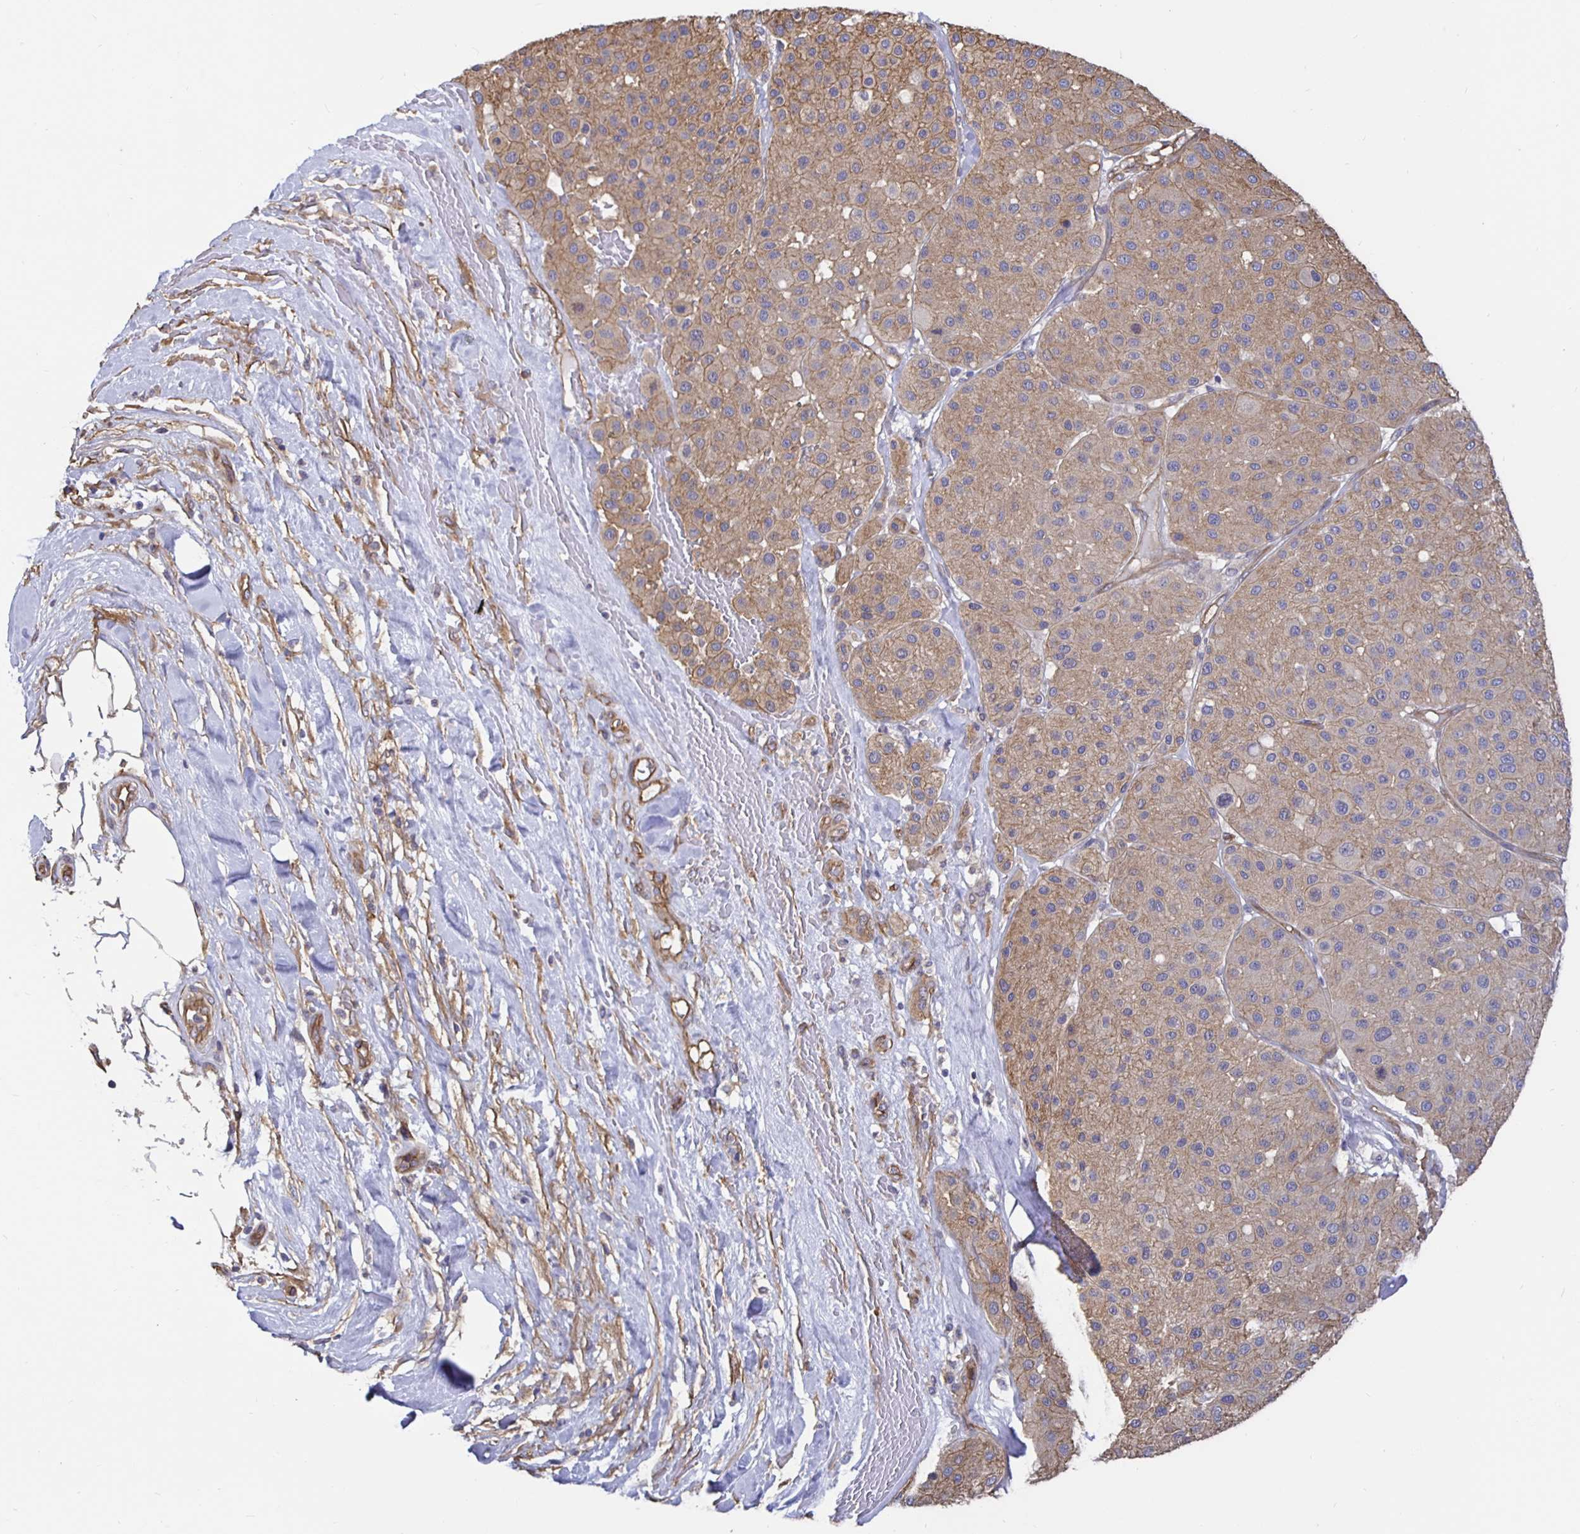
{"staining": {"intensity": "moderate", "quantity": ">75%", "location": "cytoplasmic/membranous"}, "tissue": "melanoma", "cell_type": "Tumor cells", "image_type": "cancer", "snomed": [{"axis": "morphology", "description": "Malignant melanoma, Metastatic site"}, {"axis": "topography", "description": "Smooth muscle"}], "caption": "A brown stain labels moderate cytoplasmic/membranous staining of a protein in human malignant melanoma (metastatic site) tumor cells.", "gene": "ARHGEF39", "patient": {"sex": "male", "age": 41}}